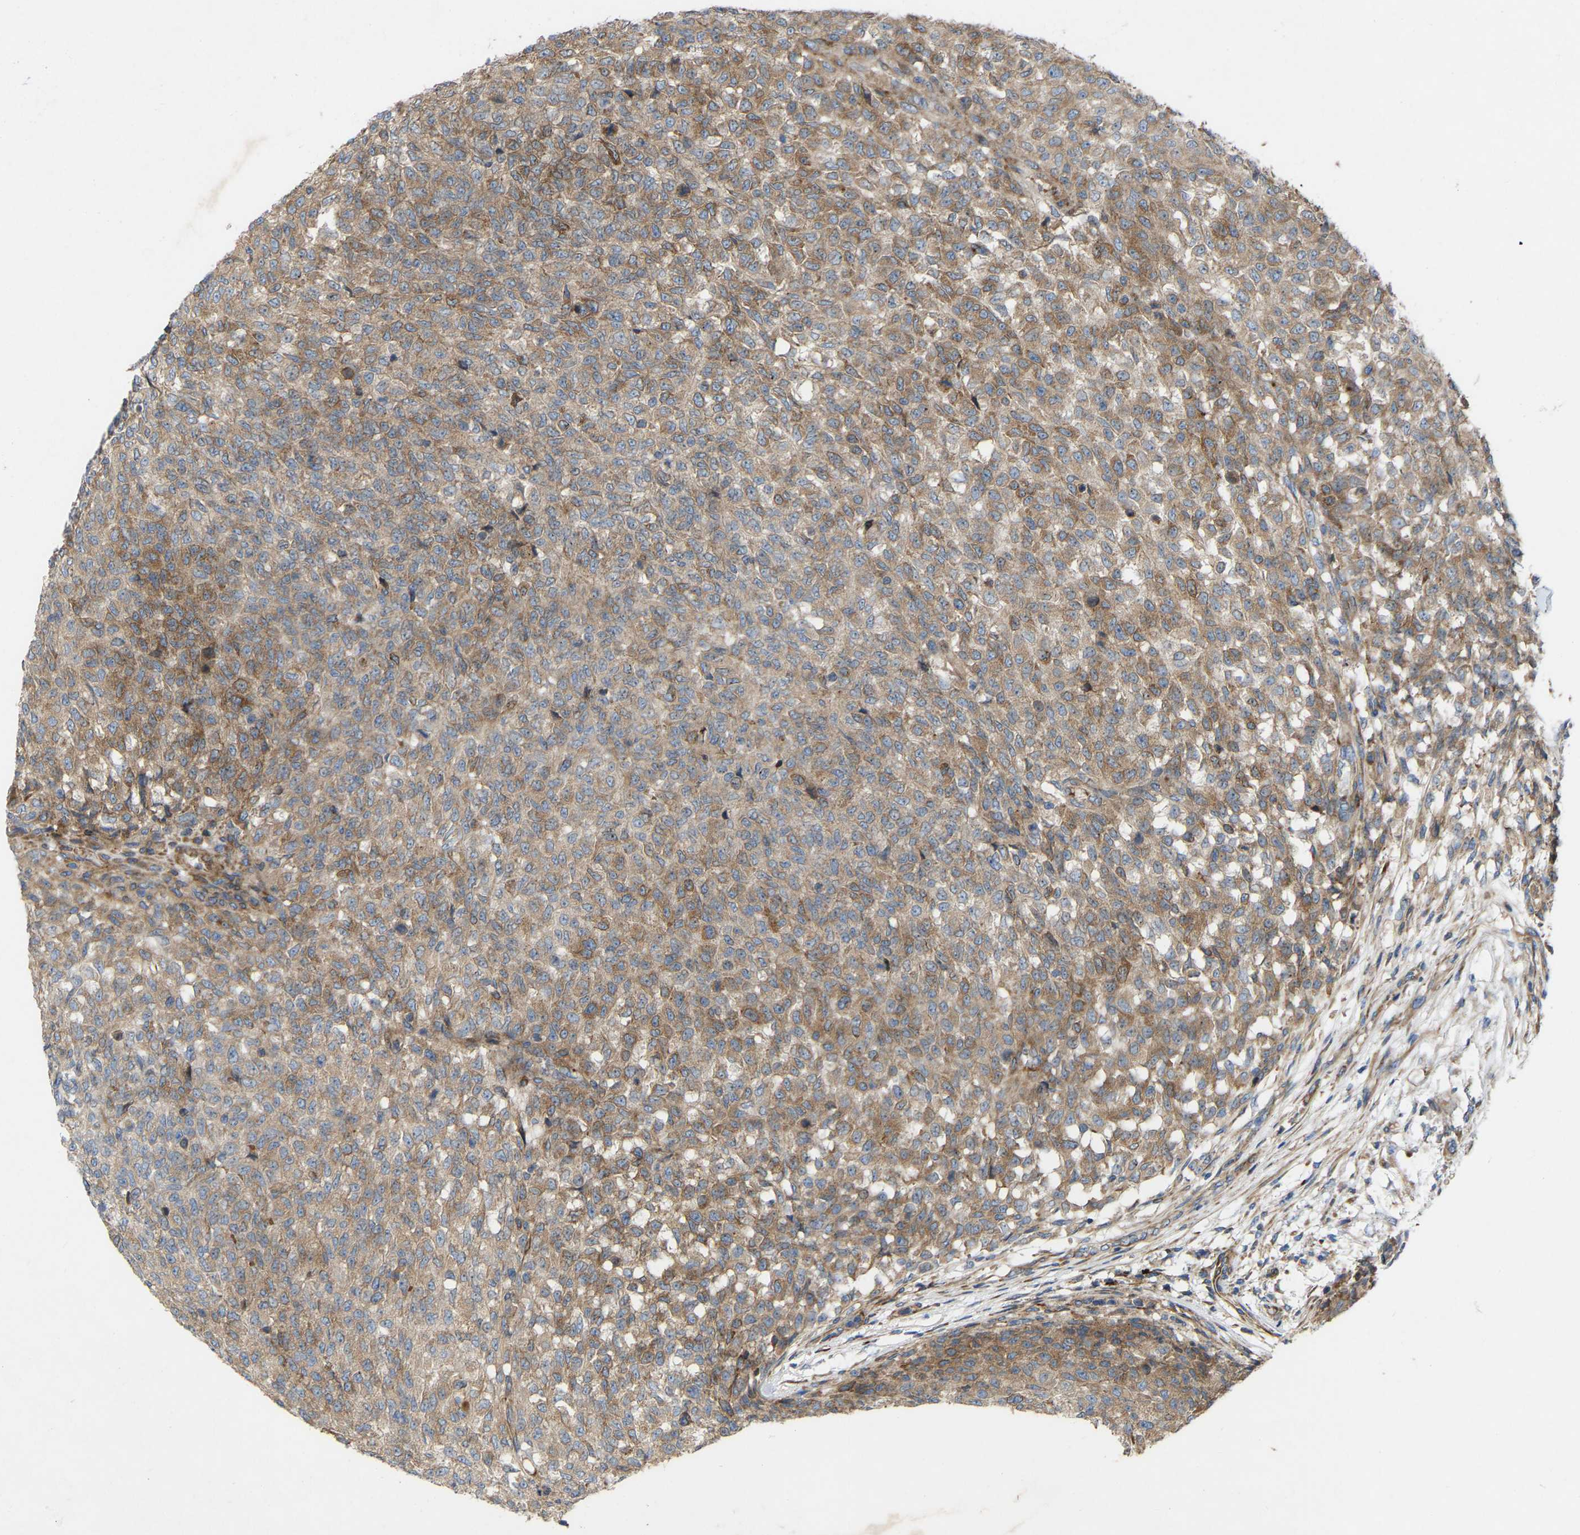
{"staining": {"intensity": "moderate", "quantity": ">75%", "location": "cytoplasmic/membranous"}, "tissue": "testis cancer", "cell_type": "Tumor cells", "image_type": "cancer", "snomed": [{"axis": "morphology", "description": "Seminoma, NOS"}, {"axis": "topography", "description": "Testis"}], "caption": "Protein expression by IHC exhibits moderate cytoplasmic/membranous positivity in approximately >75% of tumor cells in seminoma (testis).", "gene": "TOR1B", "patient": {"sex": "male", "age": 59}}